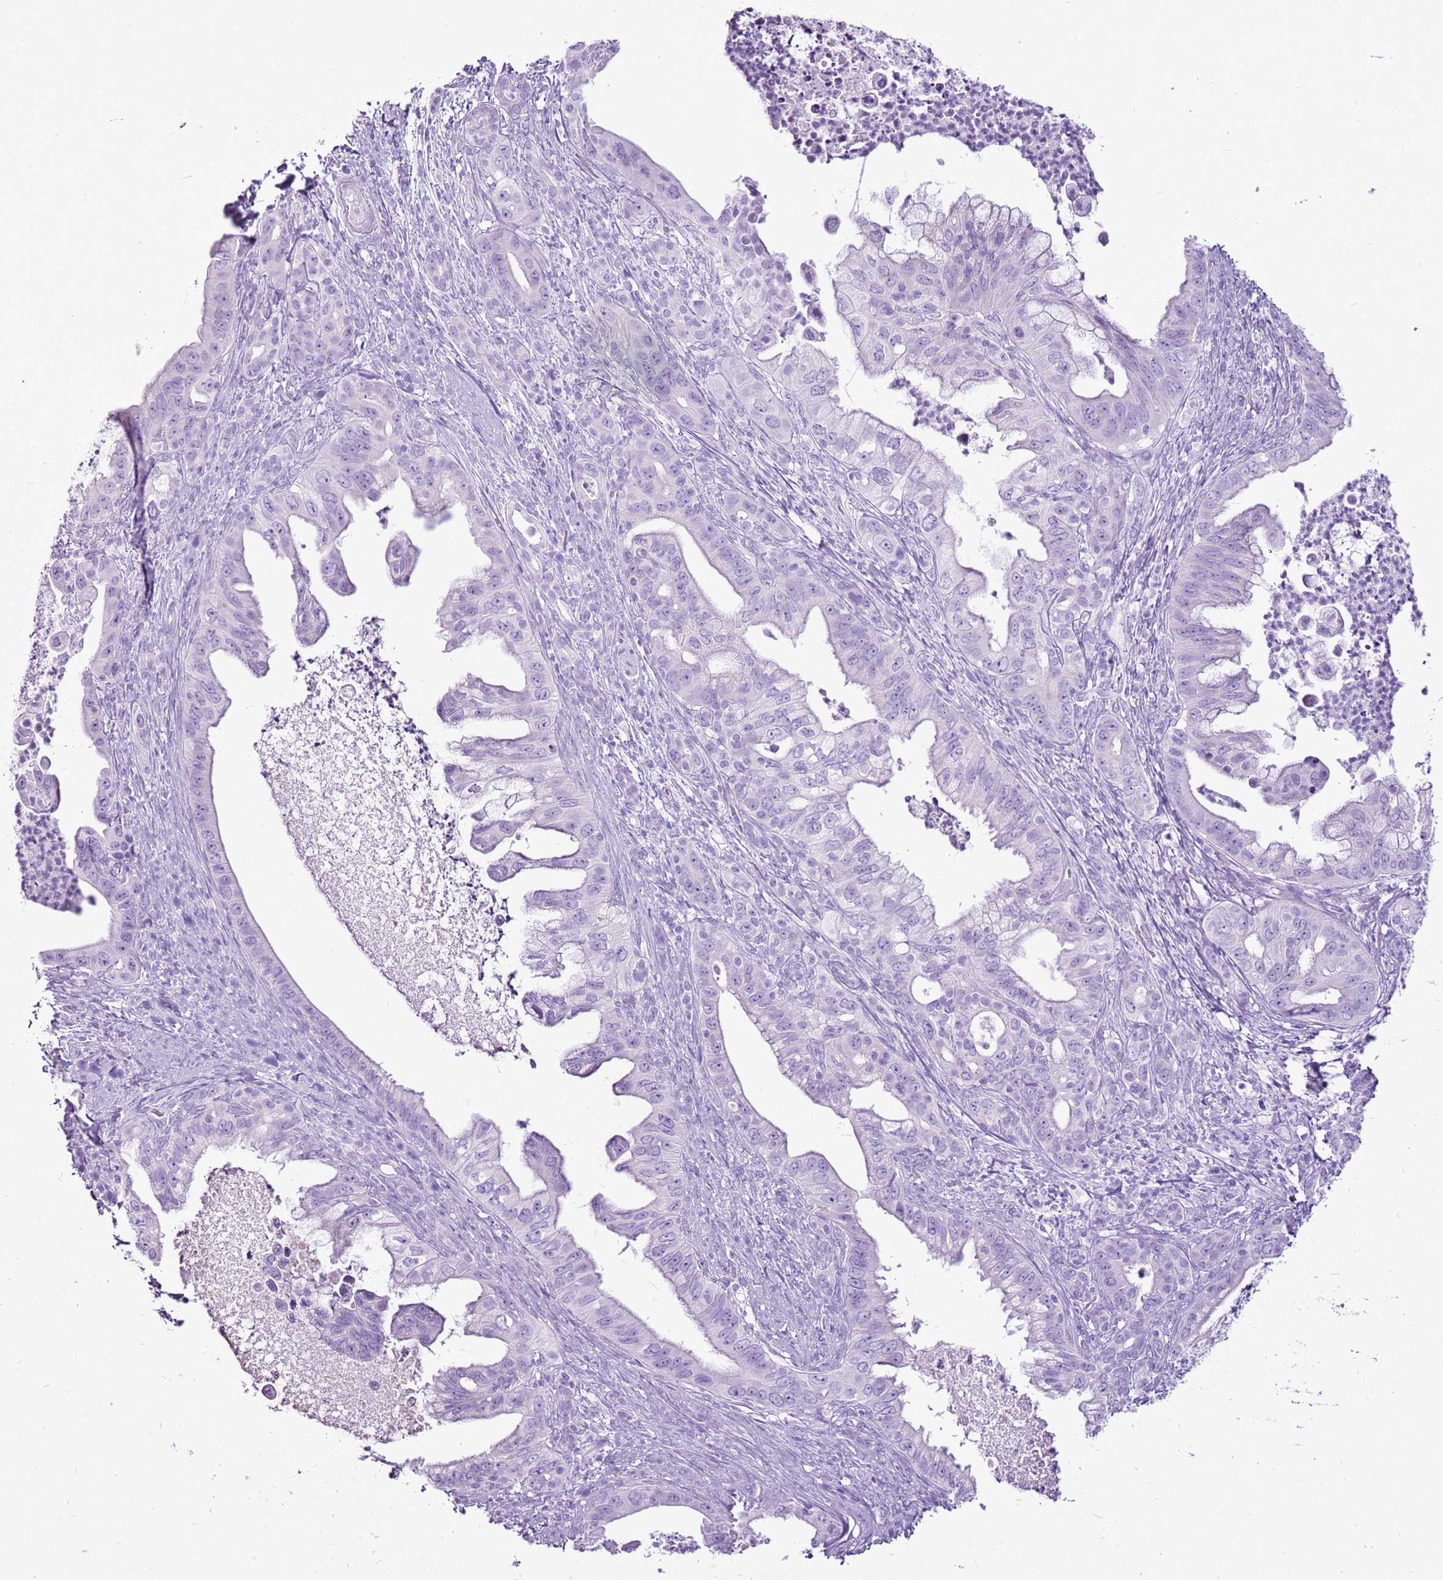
{"staining": {"intensity": "negative", "quantity": "none", "location": "none"}, "tissue": "pancreatic cancer", "cell_type": "Tumor cells", "image_type": "cancer", "snomed": [{"axis": "morphology", "description": "Adenocarcinoma, NOS"}, {"axis": "topography", "description": "Pancreas"}], "caption": "A high-resolution histopathology image shows immunohistochemistry staining of pancreatic adenocarcinoma, which exhibits no significant expression in tumor cells.", "gene": "CNFN", "patient": {"sex": "male", "age": 58}}